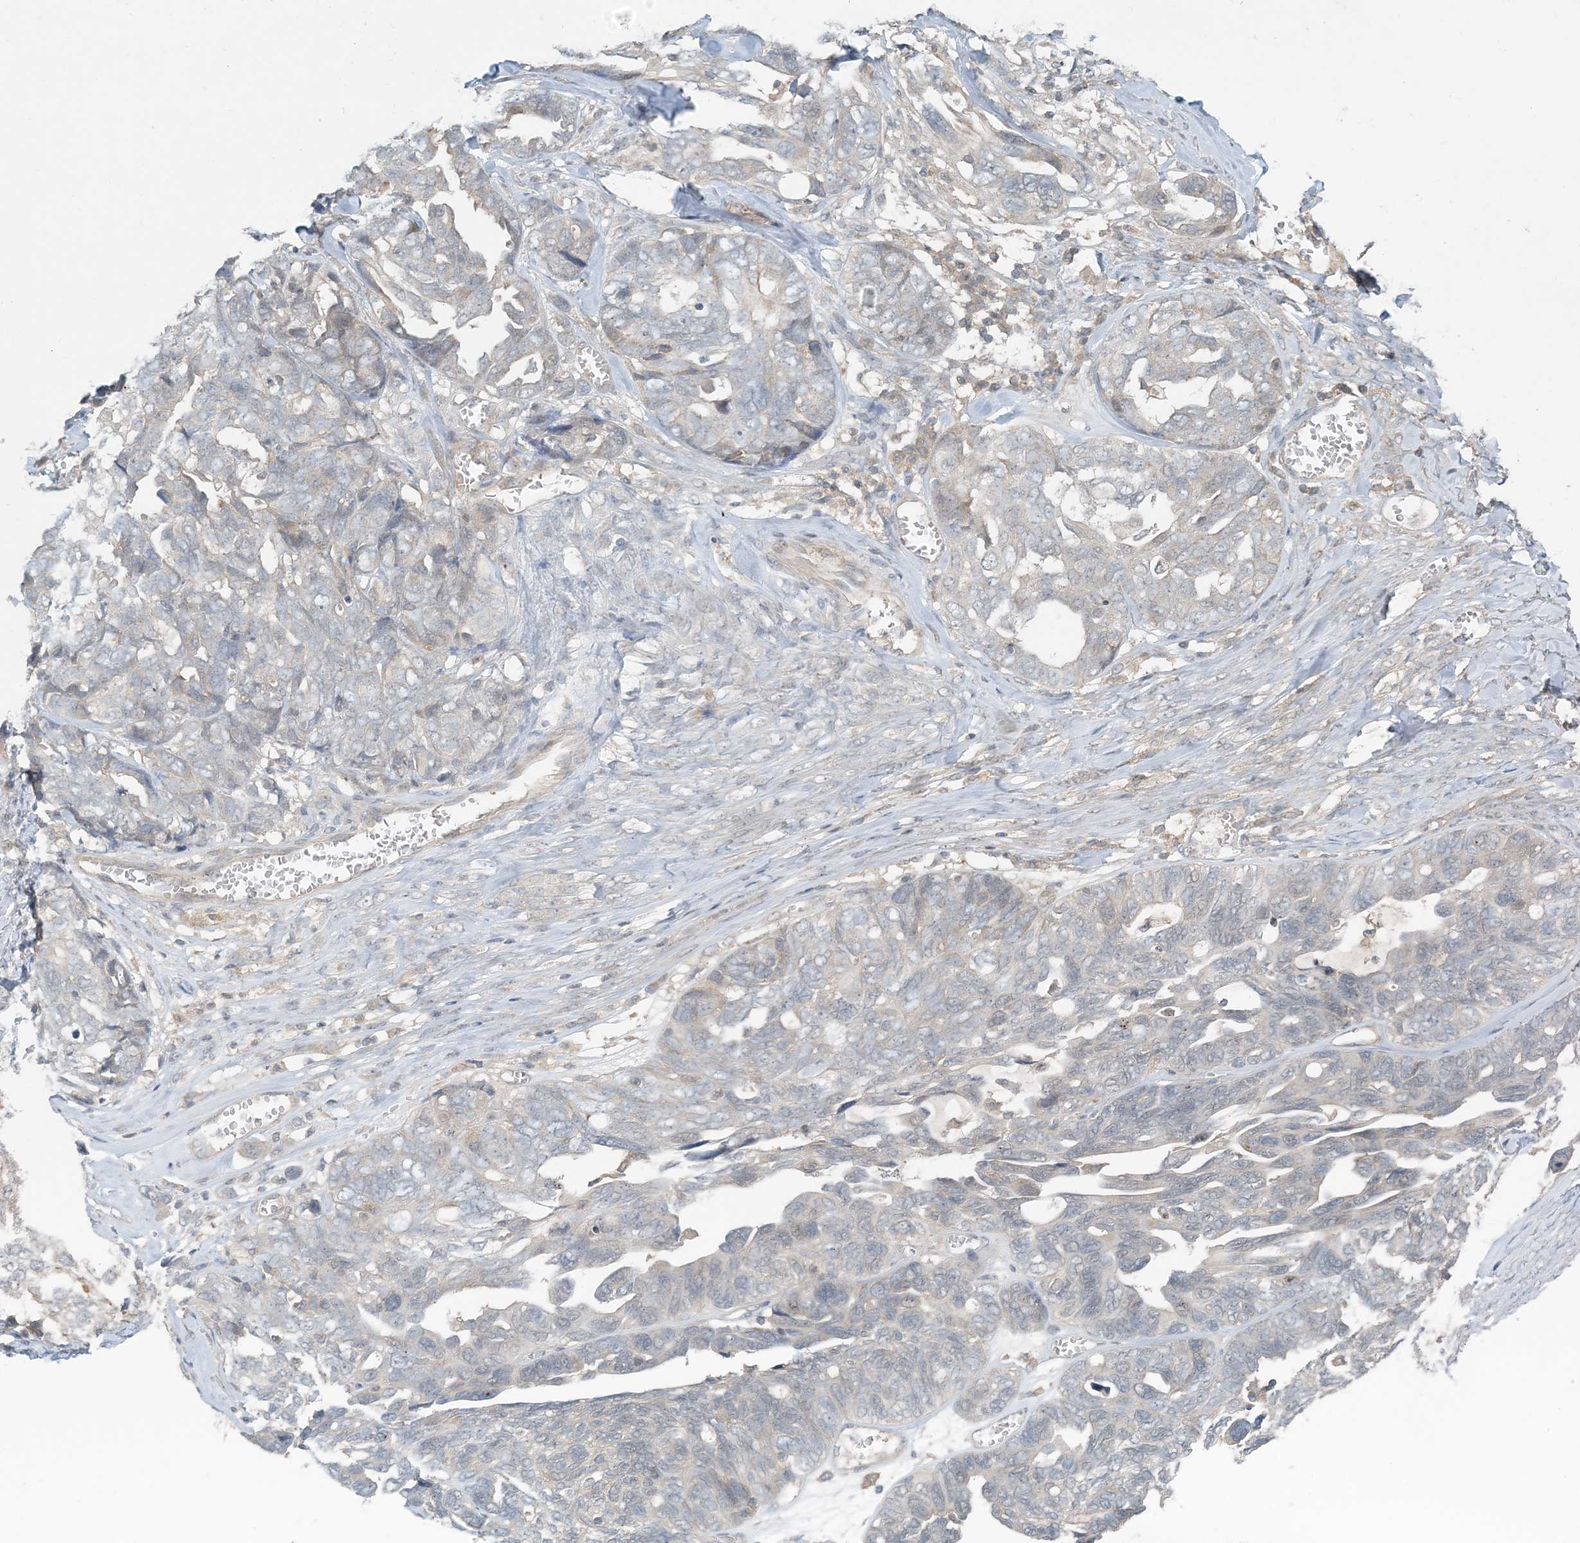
{"staining": {"intensity": "weak", "quantity": "<25%", "location": "cytoplasmic/membranous"}, "tissue": "ovarian cancer", "cell_type": "Tumor cells", "image_type": "cancer", "snomed": [{"axis": "morphology", "description": "Cystadenocarcinoma, serous, NOS"}, {"axis": "topography", "description": "Ovary"}], "caption": "IHC image of neoplastic tissue: human ovarian serous cystadenocarcinoma stained with DAB (3,3'-diaminobenzidine) exhibits no significant protein positivity in tumor cells.", "gene": "OBI1", "patient": {"sex": "female", "age": 79}}